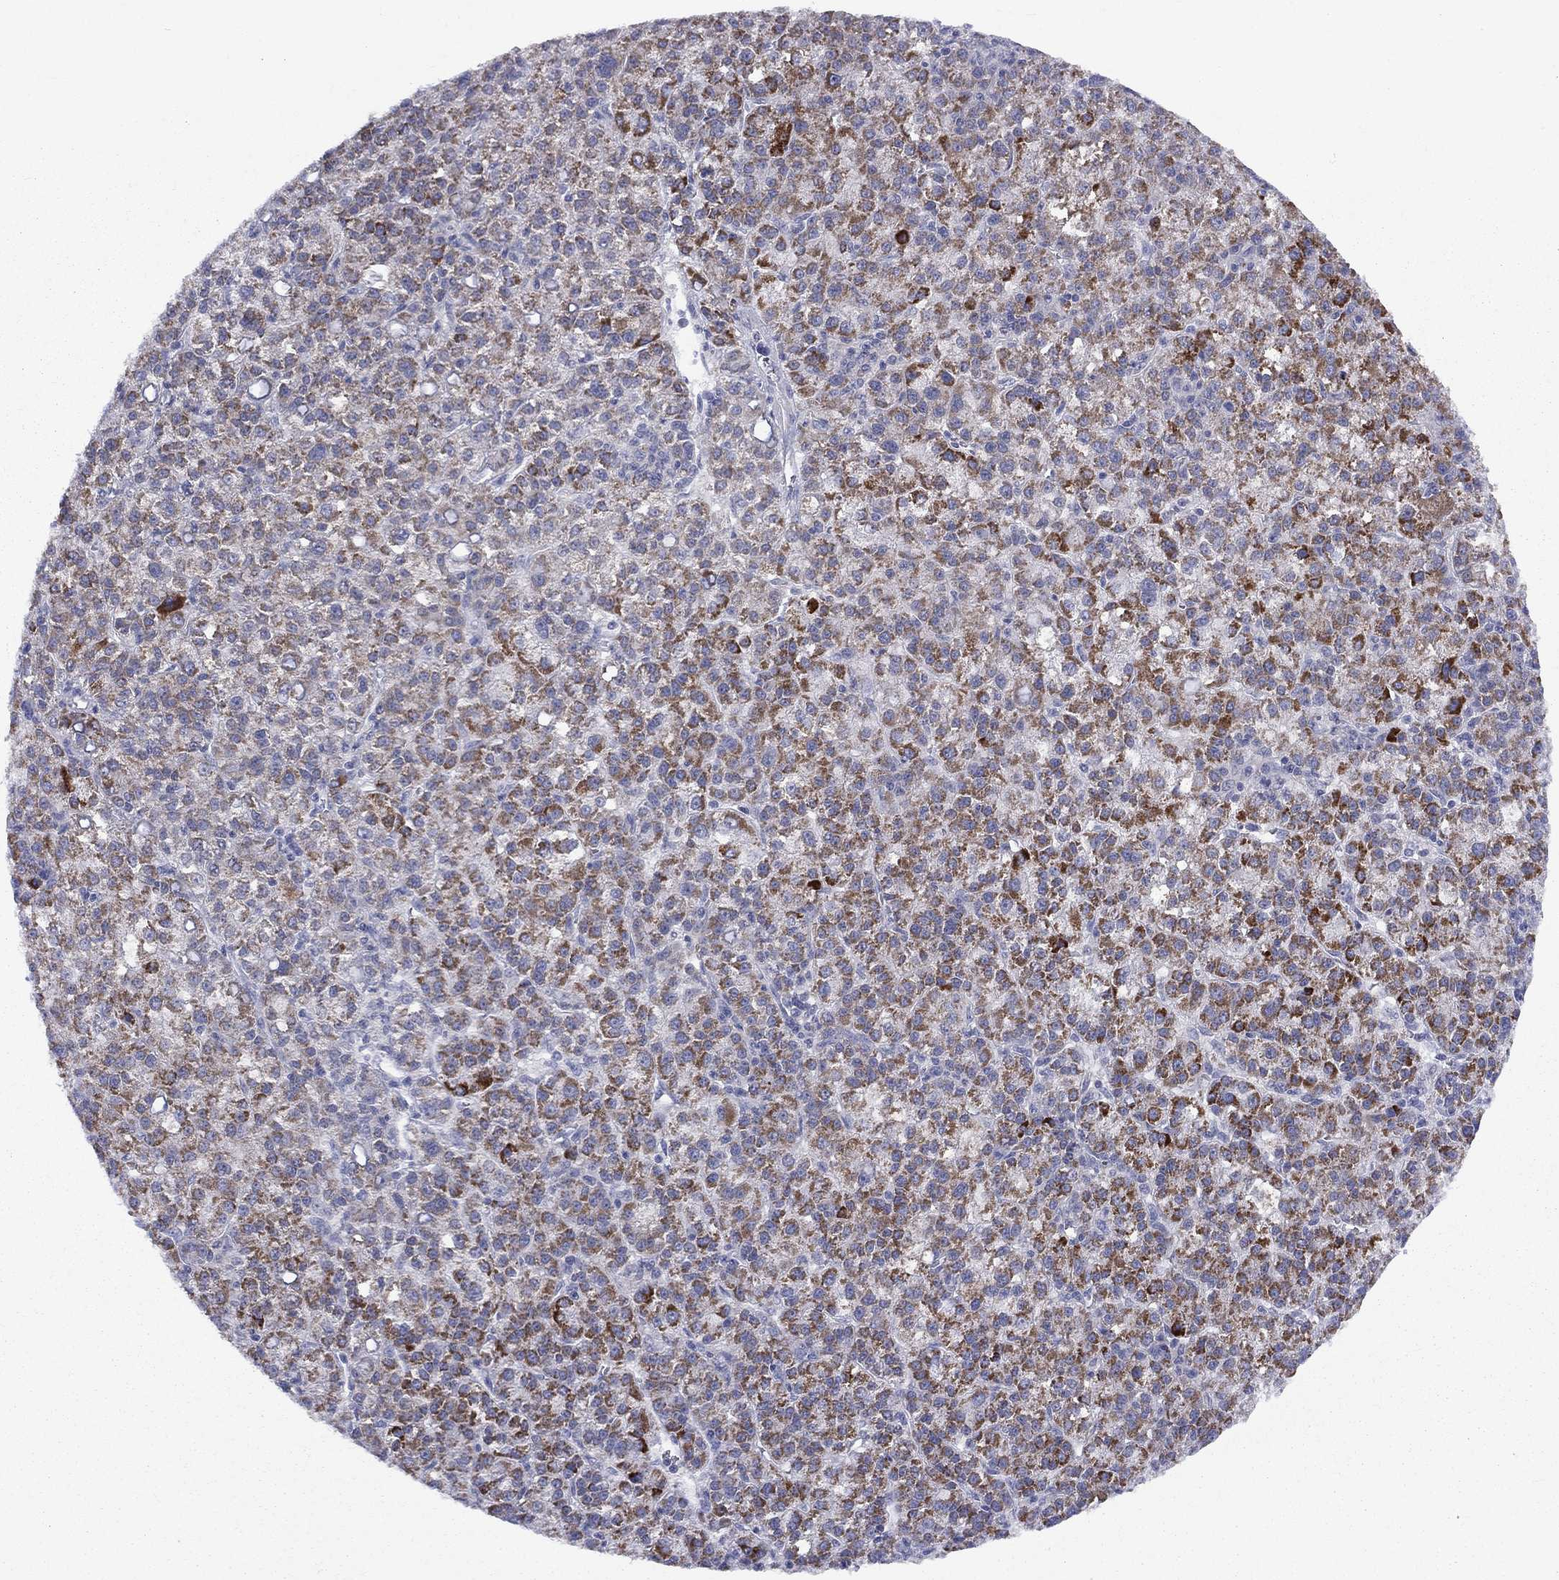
{"staining": {"intensity": "strong", "quantity": "25%-75%", "location": "cytoplasmic/membranous"}, "tissue": "liver cancer", "cell_type": "Tumor cells", "image_type": "cancer", "snomed": [{"axis": "morphology", "description": "Carcinoma, Hepatocellular, NOS"}, {"axis": "topography", "description": "Liver"}], "caption": "Hepatocellular carcinoma (liver) stained for a protein displays strong cytoplasmic/membranous positivity in tumor cells.", "gene": "CACNA1A", "patient": {"sex": "female", "age": 60}}